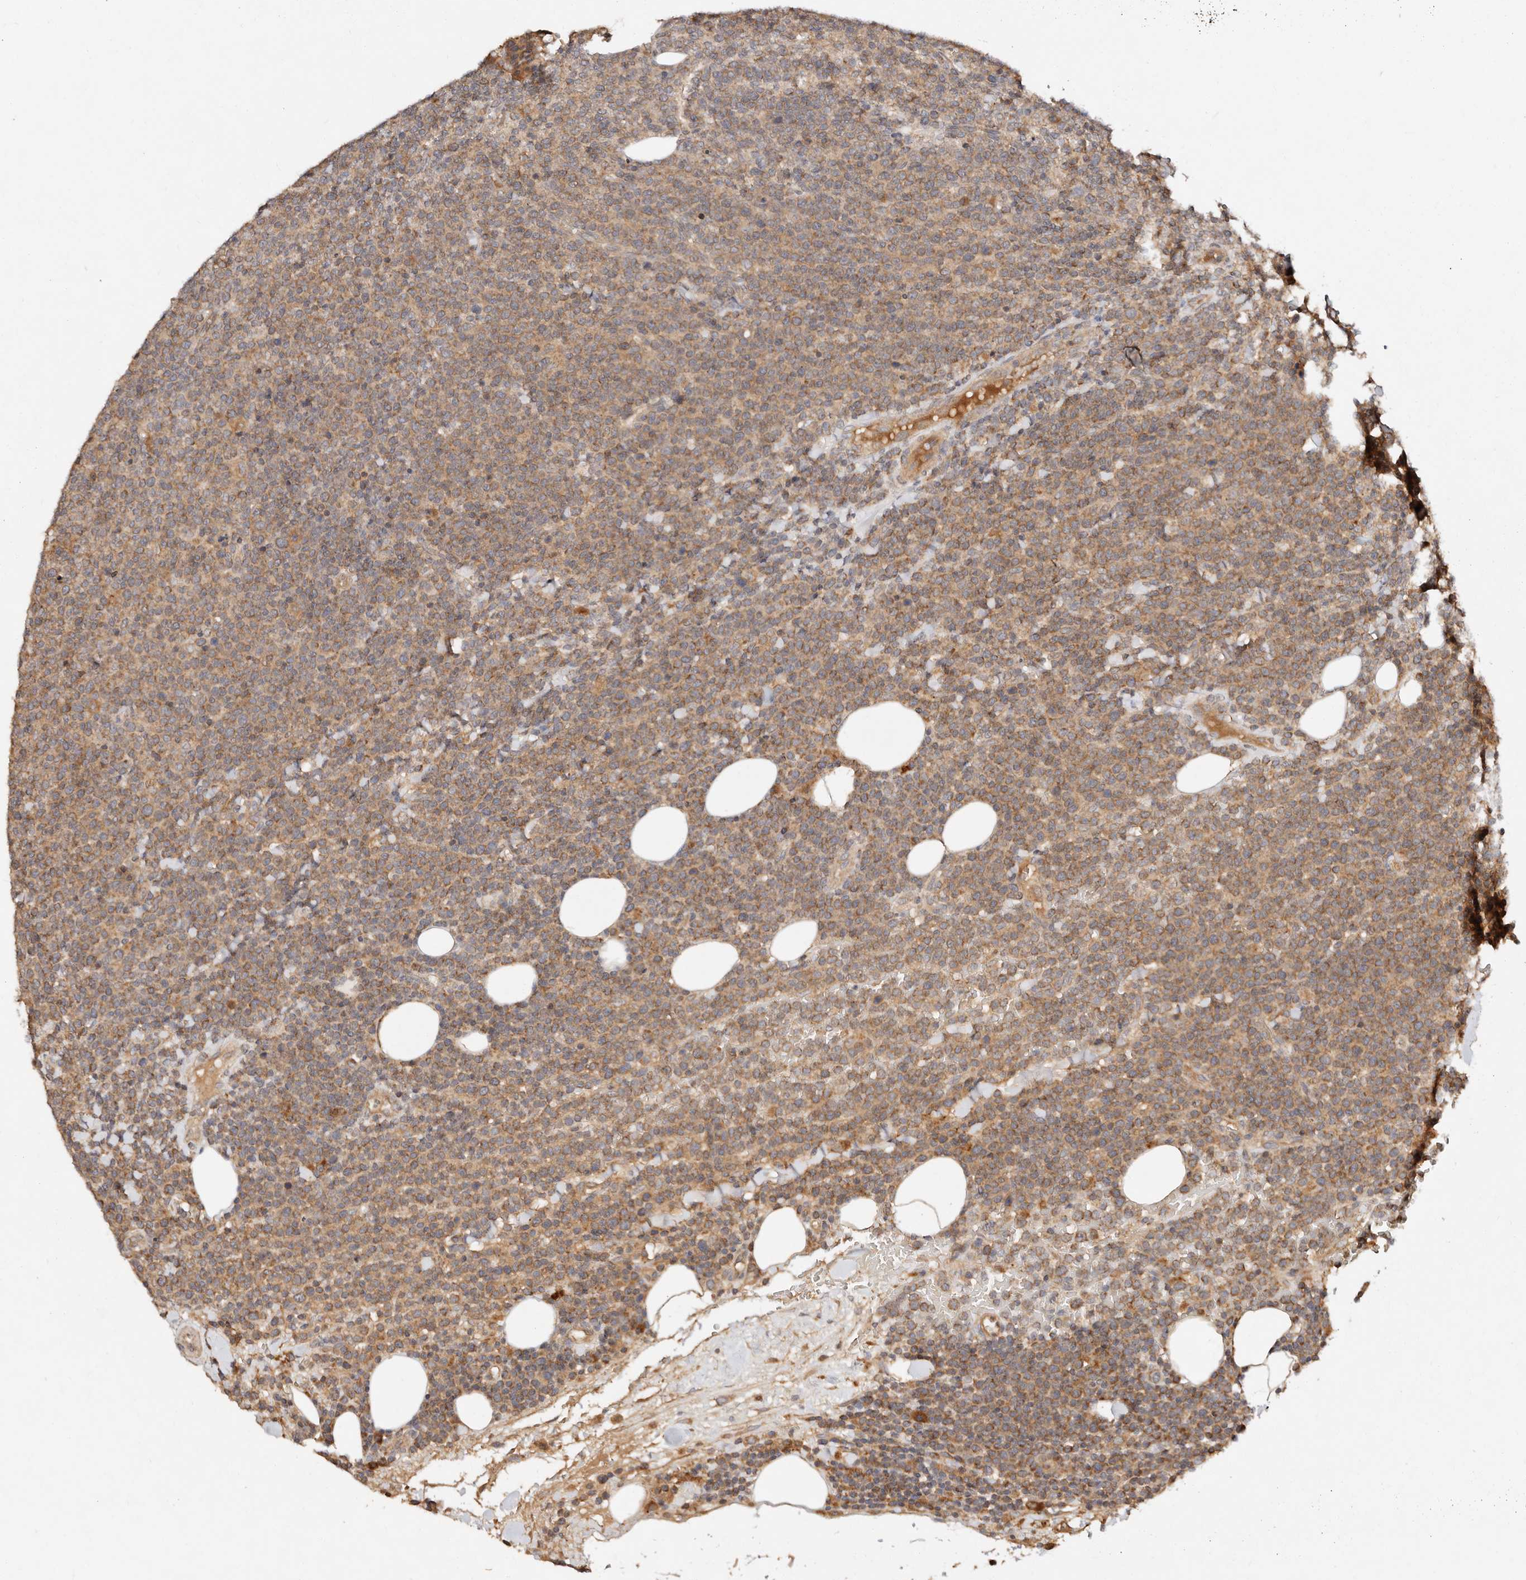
{"staining": {"intensity": "moderate", "quantity": ">75%", "location": "cytoplasmic/membranous"}, "tissue": "lymphoma", "cell_type": "Tumor cells", "image_type": "cancer", "snomed": [{"axis": "morphology", "description": "Malignant lymphoma, non-Hodgkin's type, High grade"}, {"axis": "topography", "description": "Lymph node"}], "caption": "High-power microscopy captured an immunohistochemistry (IHC) histopathology image of lymphoma, revealing moderate cytoplasmic/membranous positivity in approximately >75% of tumor cells.", "gene": "DENND11", "patient": {"sex": "male", "age": 61}}